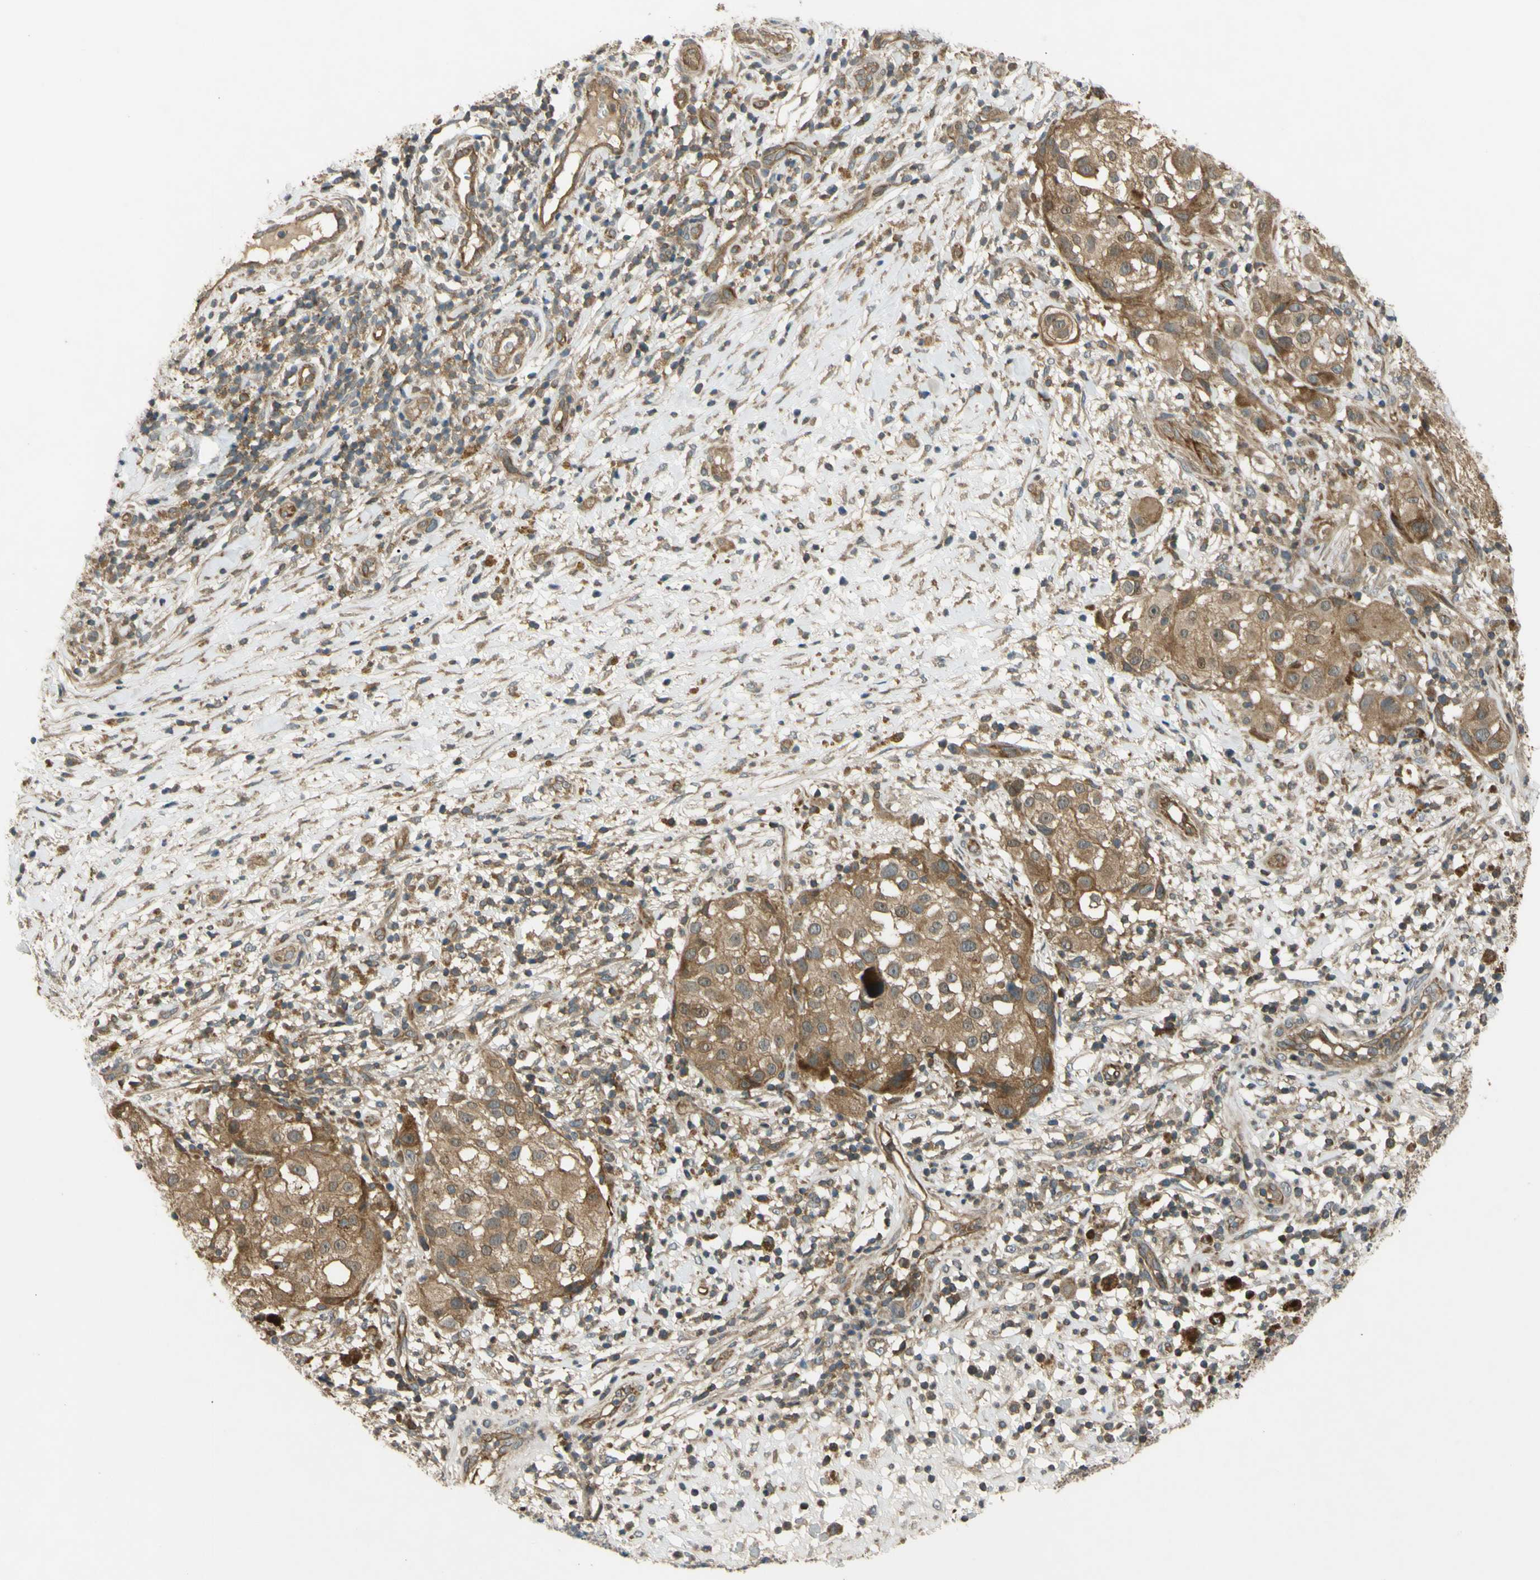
{"staining": {"intensity": "moderate", "quantity": ">75%", "location": "cytoplasmic/membranous"}, "tissue": "melanoma", "cell_type": "Tumor cells", "image_type": "cancer", "snomed": [{"axis": "morphology", "description": "Necrosis, NOS"}, {"axis": "morphology", "description": "Malignant melanoma, NOS"}, {"axis": "topography", "description": "Skin"}], "caption": "The immunohistochemical stain shows moderate cytoplasmic/membranous positivity in tumor cells of melanoma tissue.", "gene": "FLII", "patient": {"sex": "female", "age": 87}}